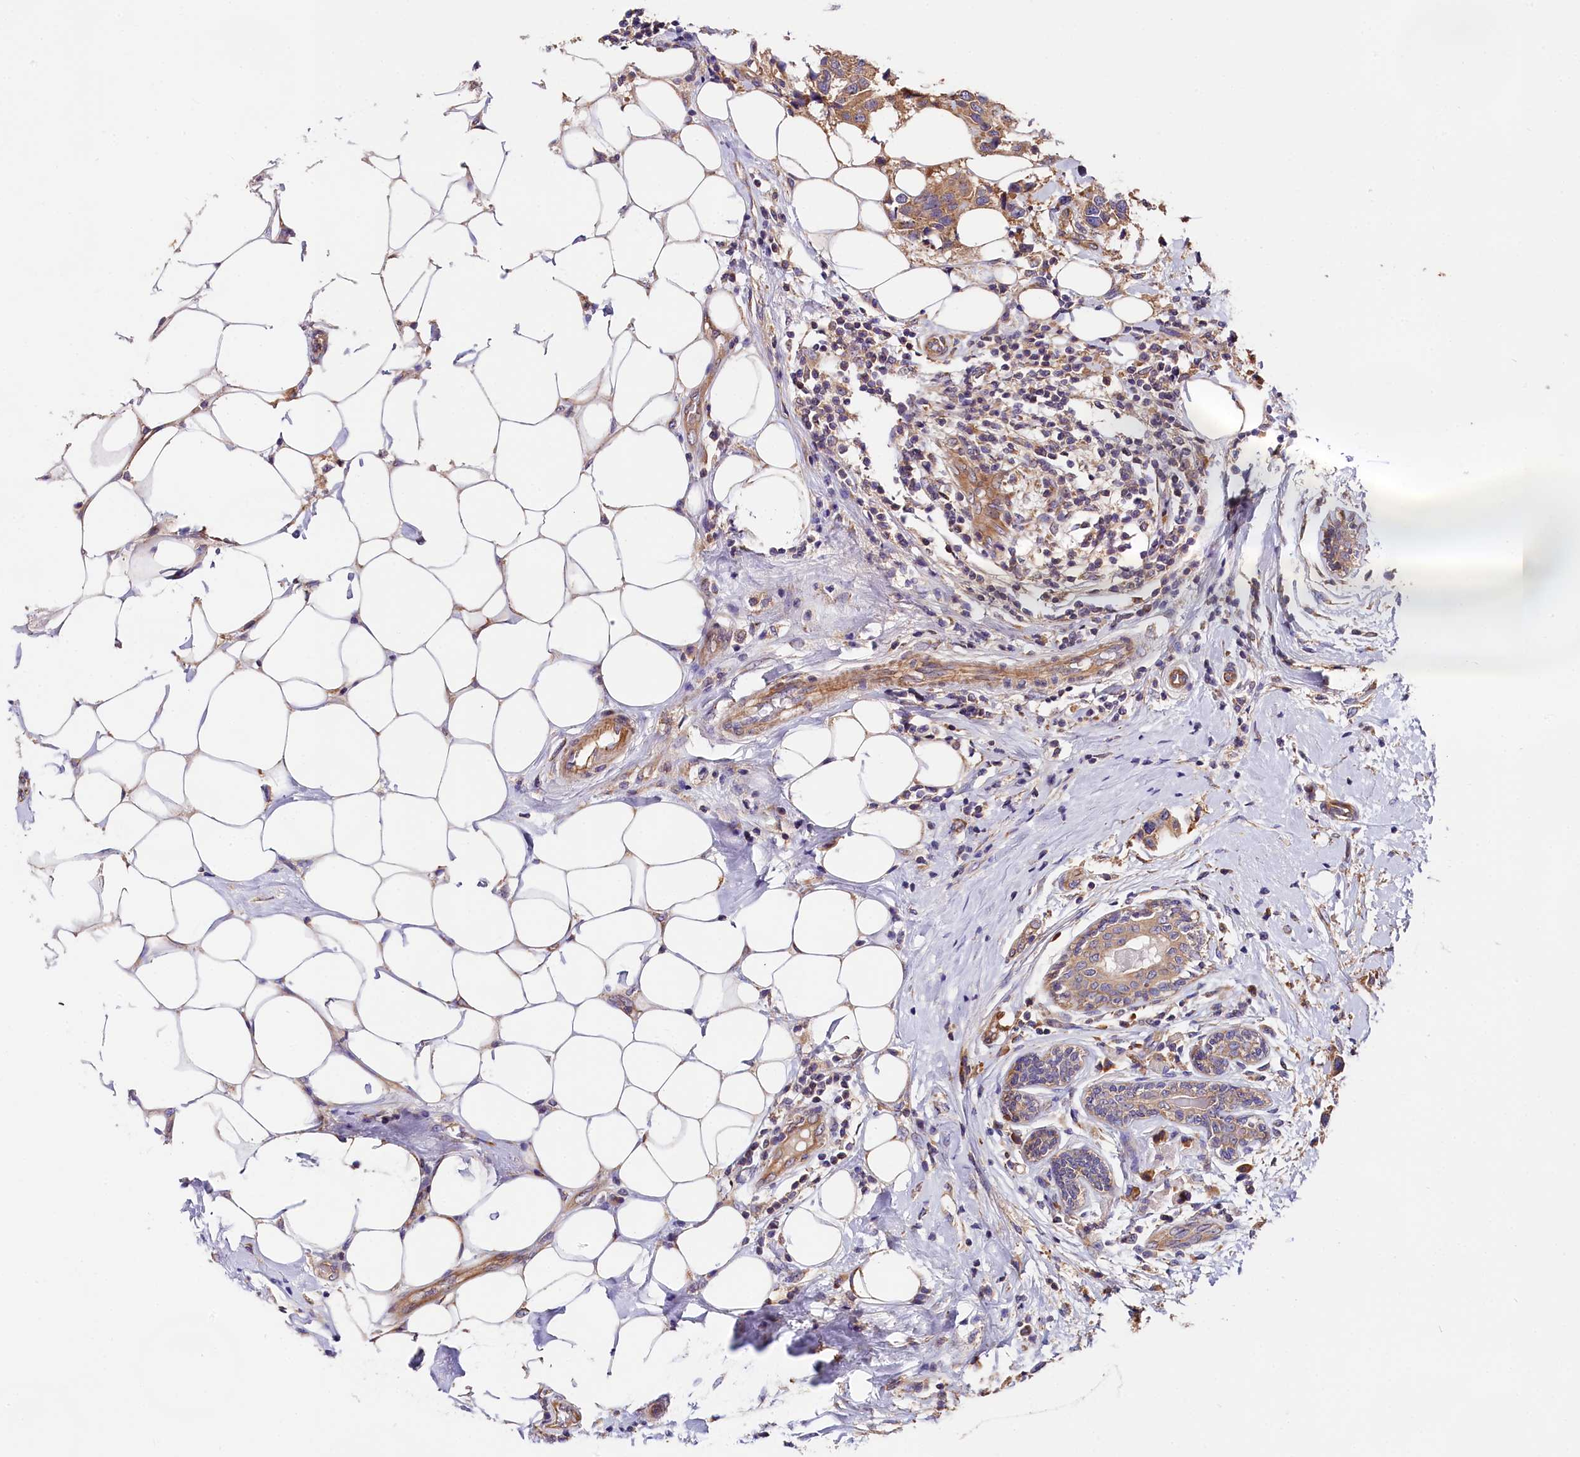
{"staining": {"intensity": "moderate", "quantity": ">75%", "location": "cytoplasmic/membranous"}, "tissue": "breast cancer", "cell_type": "Tumor cells", "image_type": "cancer", "snomed": [{"axis": "morphology", "description": "Normal tissue, NOS"}, {"axis": "morphology", "description": "Duct carcinoma"}, {"axis": "topography", "description": "Breast"}], "caption": "A brown stain labels moderate cytoplasmic/membranous expression of a protein in intraductal carcinoma (breast) tumor cells.", "gene": "SPG11", "patient": {"sex": "female", "age": 39}}